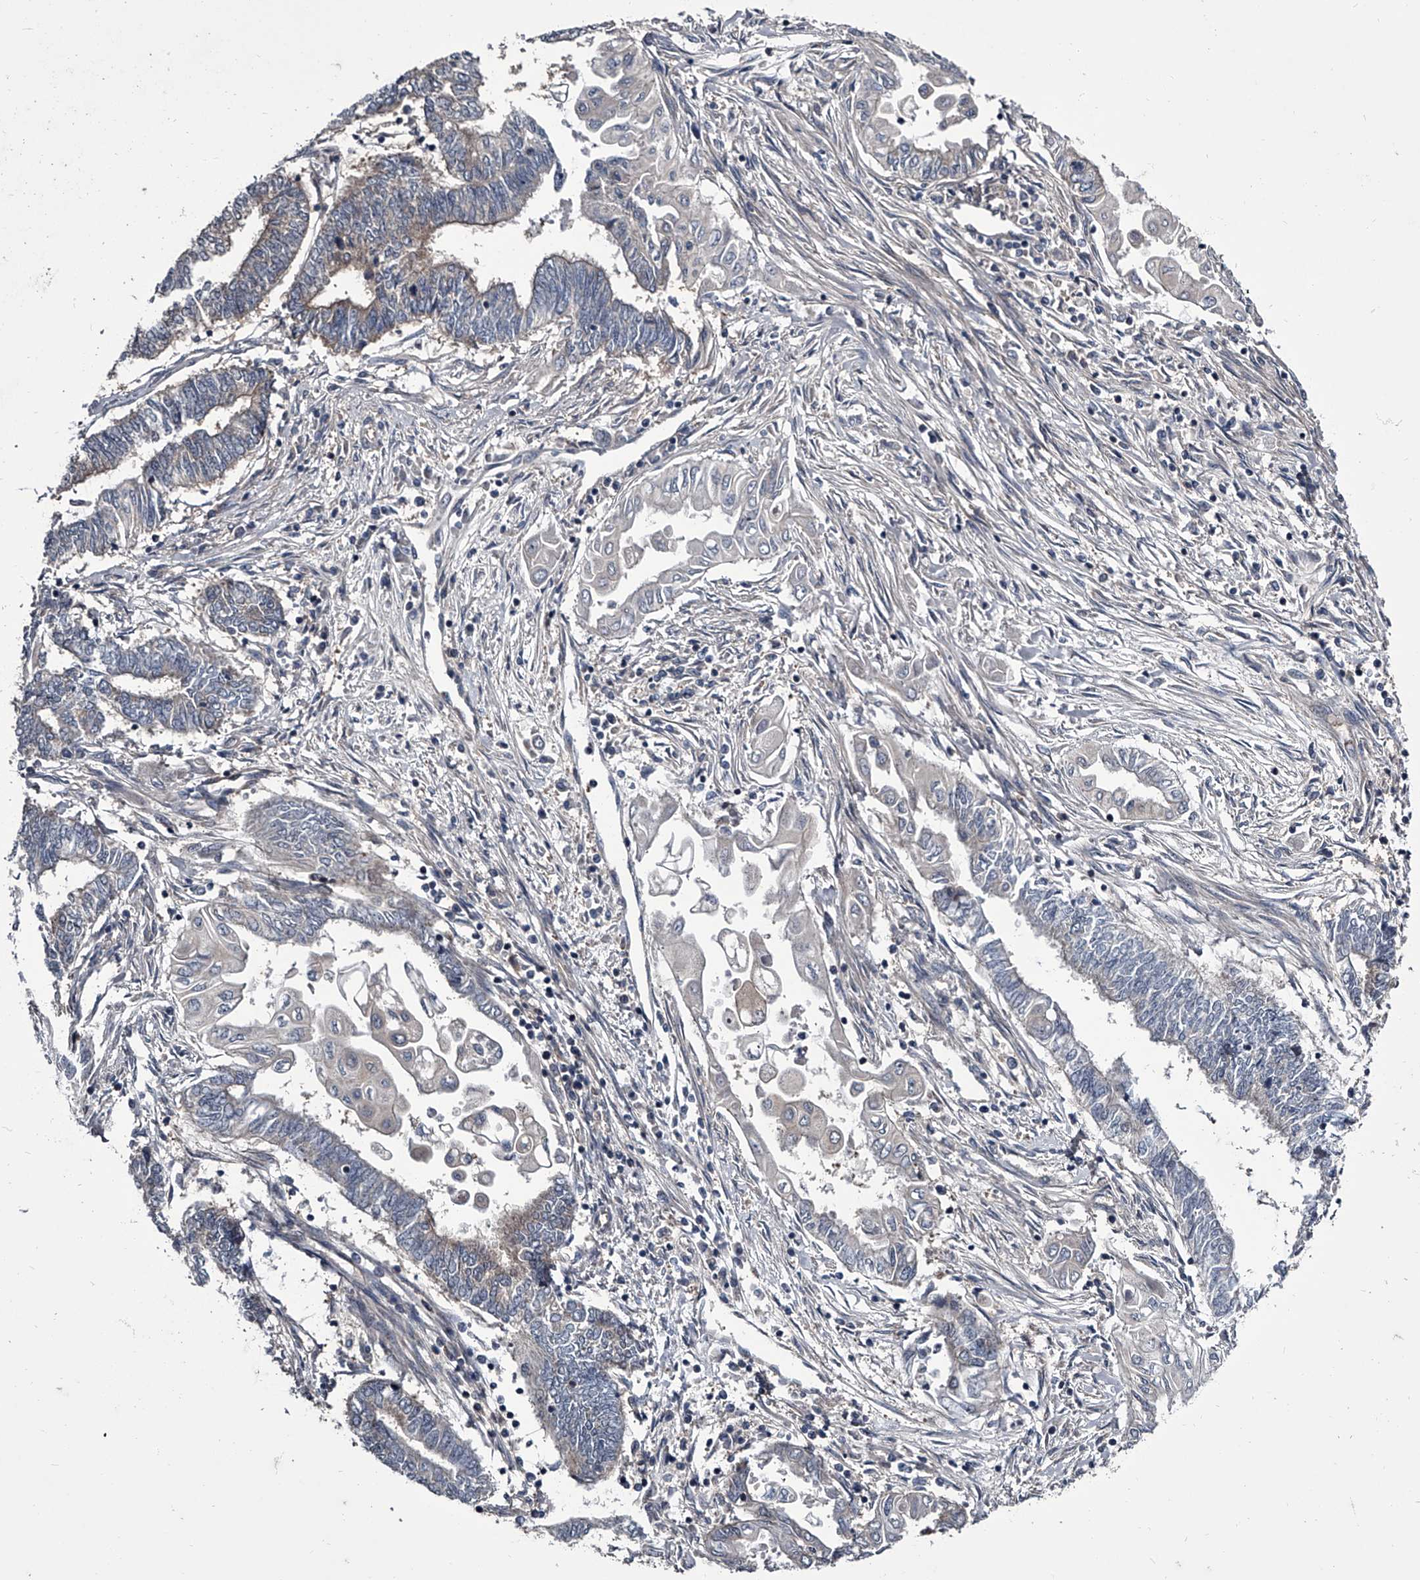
{"staining": {"intensity": "negative", "quantity": "none", "location": "none"}, "tissue": "endometrial cancer", "cell_type": "Tumor cells", "image_type": "cancer", "snomed": [{"axis": "morphology", "description": "Adenocarcinoma, NOS"}, {"axis": "topography", "description": "Uterus"}, {"axis": "topography", "description": "Endometrium"}], "caption": "Endometrial cancer was stained to show a protein in brown. There is no significant positivity in tumor cells.", "gene": "GAPVD1", "patient": {"sex": "female", "age": 70}}